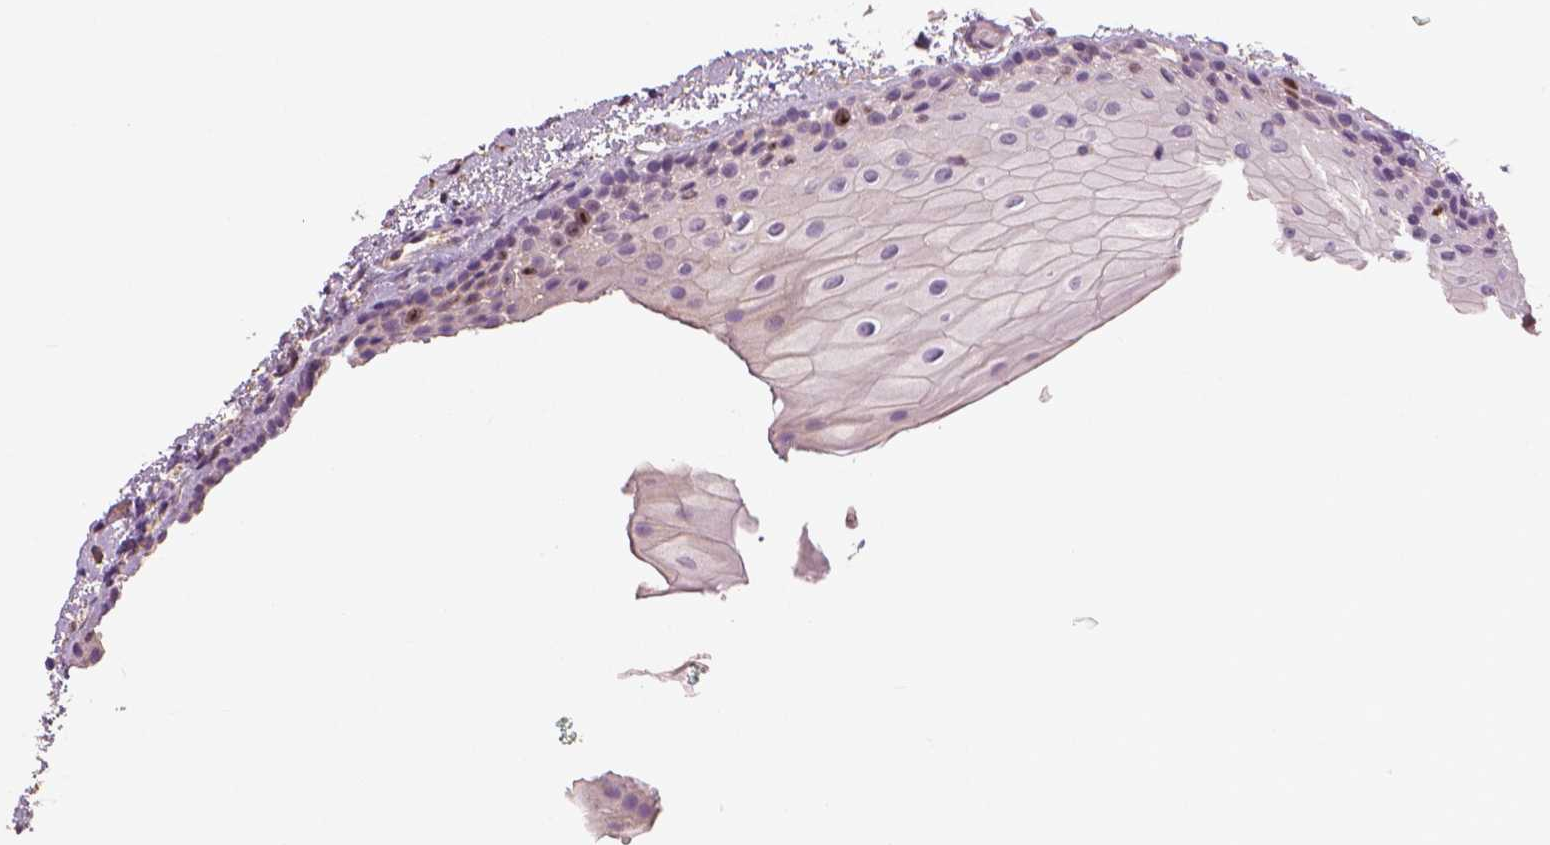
{"staining": {"intensity": "negative", "quantity": "none", "location": "none"}, "tissue": "oral mucosa", "cell_type": "Squamous epithelial cells", "image_type": "normal", "snomed": [{"axis": "morphology", "description": "Normal tissue, NOS"}, {"axis": "topography", "description": "Oral tissue"}], "caption": "This is an IHC micrograph of benign oral mucosa. There is no staining in squamous epithelial cells.", "gene": "MKI67", "patient": {"sex": "female", "age": 82}}